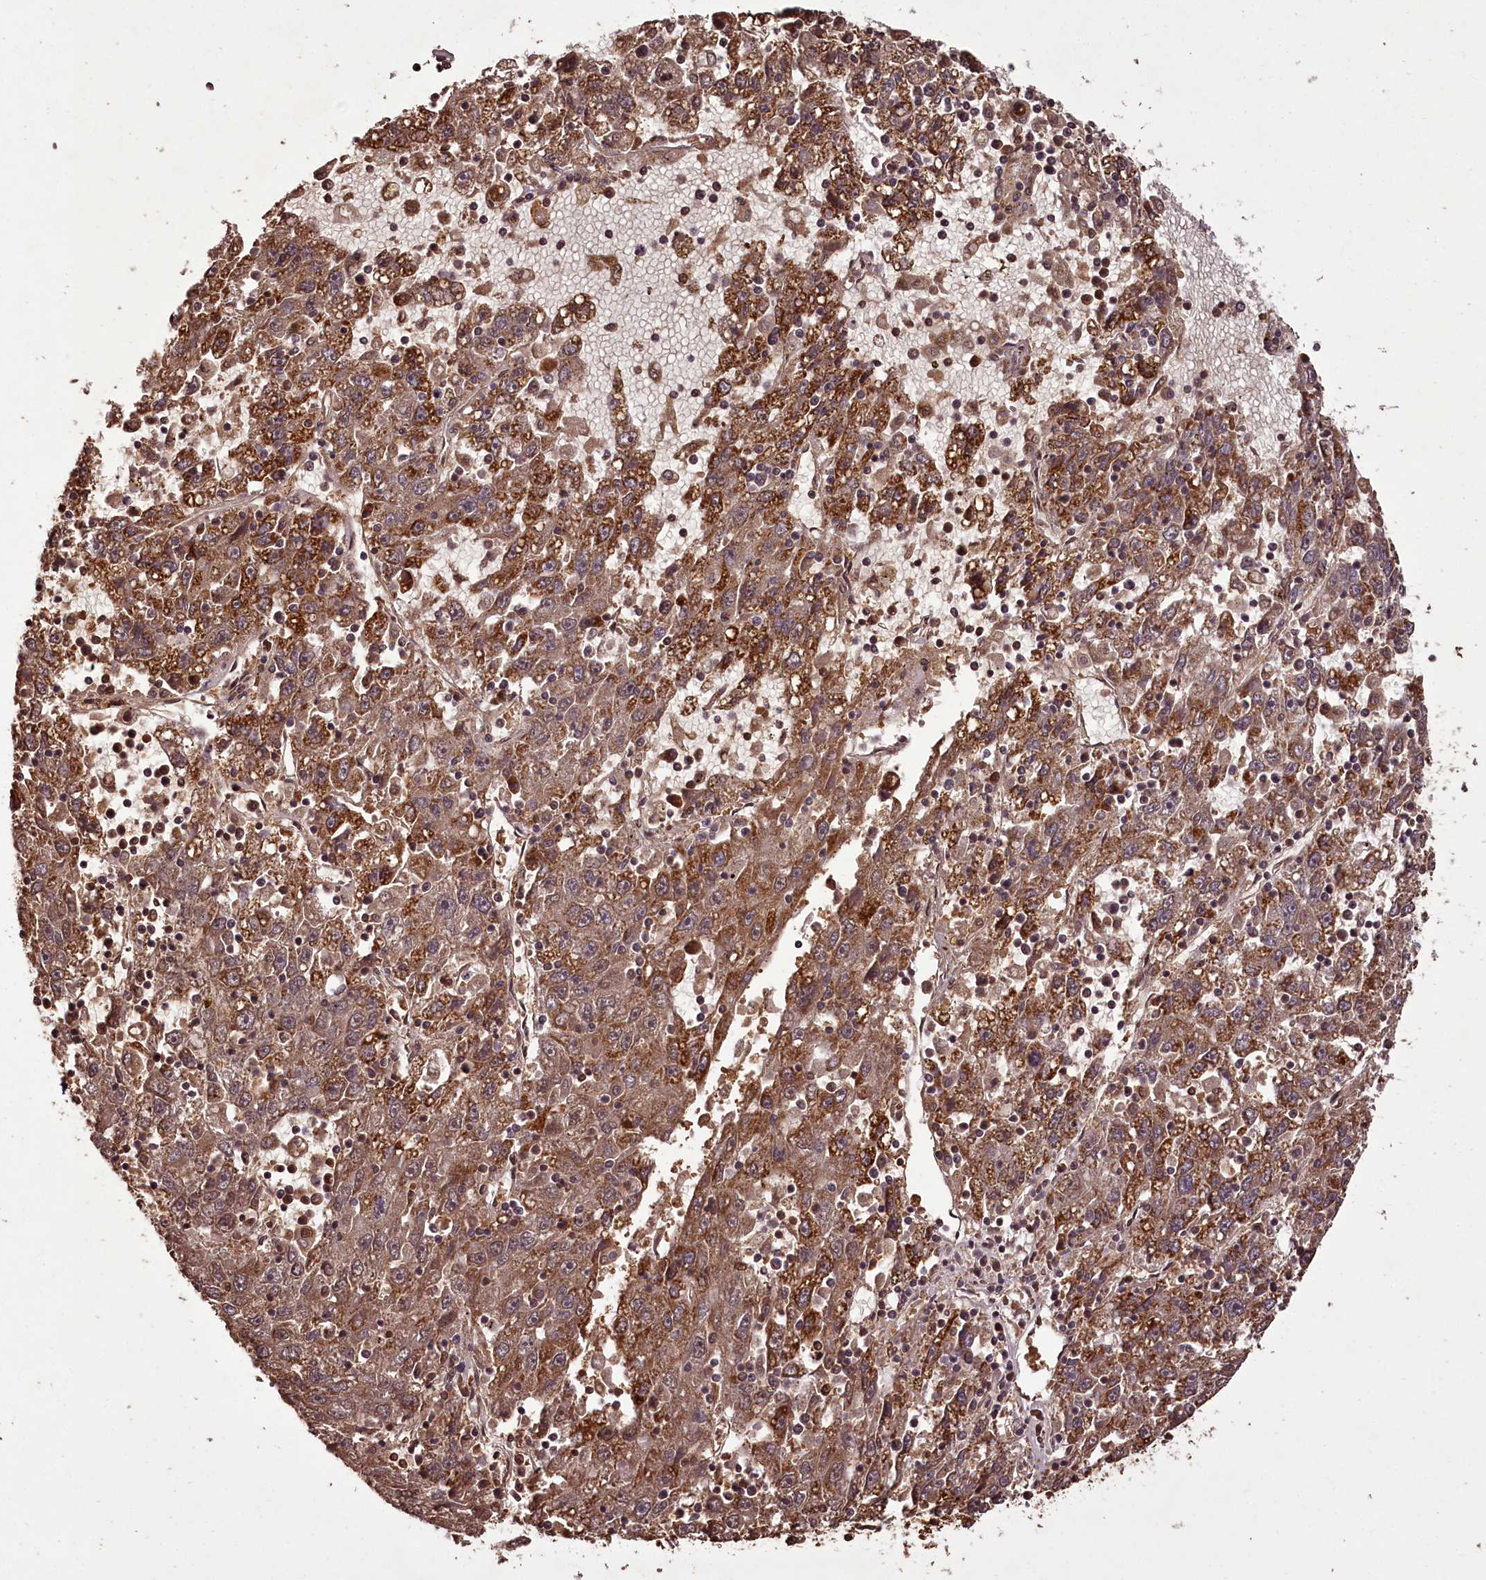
{"staining": {"intensity": "moderate", "quantity": ">75%", "location": "cytoplasmic/membranous"}, "tissue": "liver cancer", "cell_type": "Tumor cells", "image_type": "cancer", "snomed": [{"axis": "morphology", "description": "Carcinoma, Hepatocellular, NOS"}, {"axis": "topography", "description": "Liver"}], "caption": "Brown immunohistochemical staining in human hepatocellular carcinoma (liver) exhibits moderate cytoplasmic/membranous staining in about >75% of tumor cells.", "gene": "NPRL2", "patient": {"sex": "male", "age": 49}}